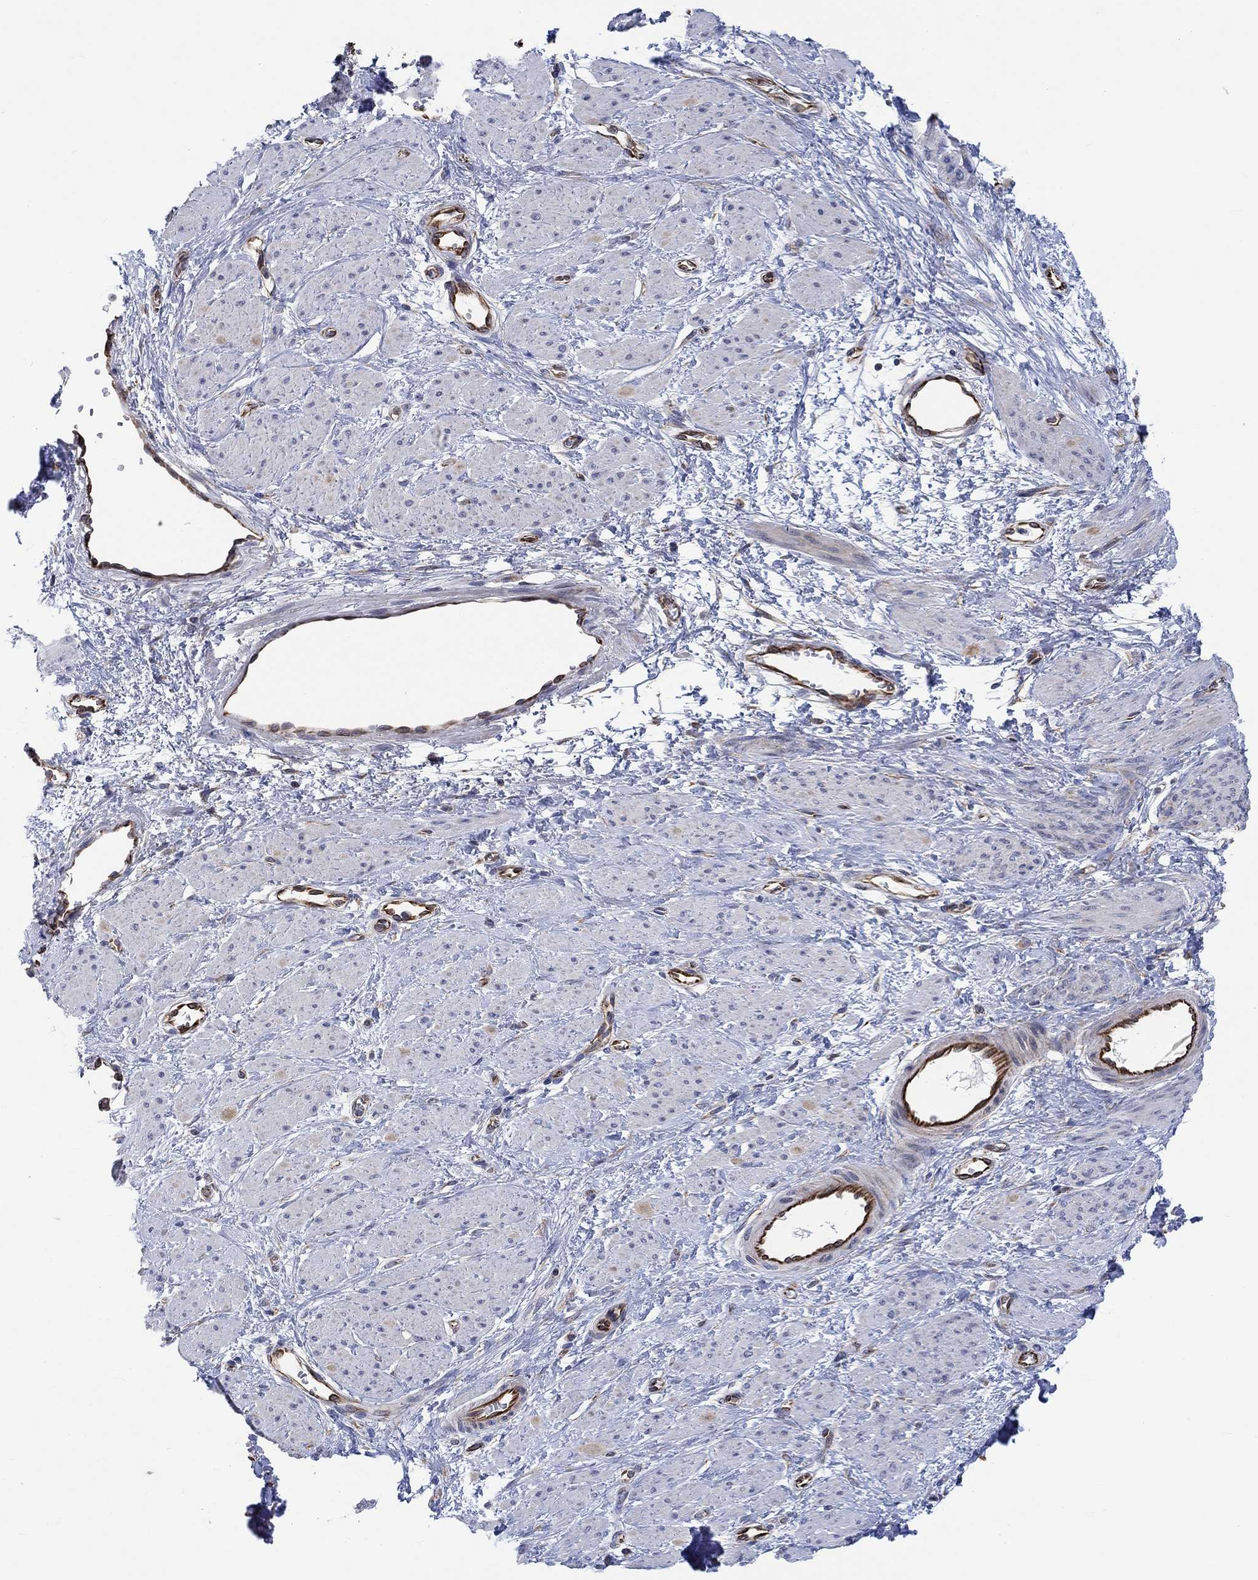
{"staining": {"intensity": "negative", "quantity": "none", "location": "none"}, "tissue": "smooth muscle", "cell_type": "Smooth muscle cells", "image_type": "normal", "snomed": [{"axis": "morphology", "description": "Normal tissue, NOS"}, {"axis": "topography", "description": "Smooth muscle"}, {"axis": "topography", "description": "Uterus"}], "caption": "Smooth muscle cells show no significant protein expression in benign smooth muscle. (DAB immunohistochemistry with hematoxylin counter stain).", "gene": "CAMK1D", "patient": {"sex": "female", "age": 39}}